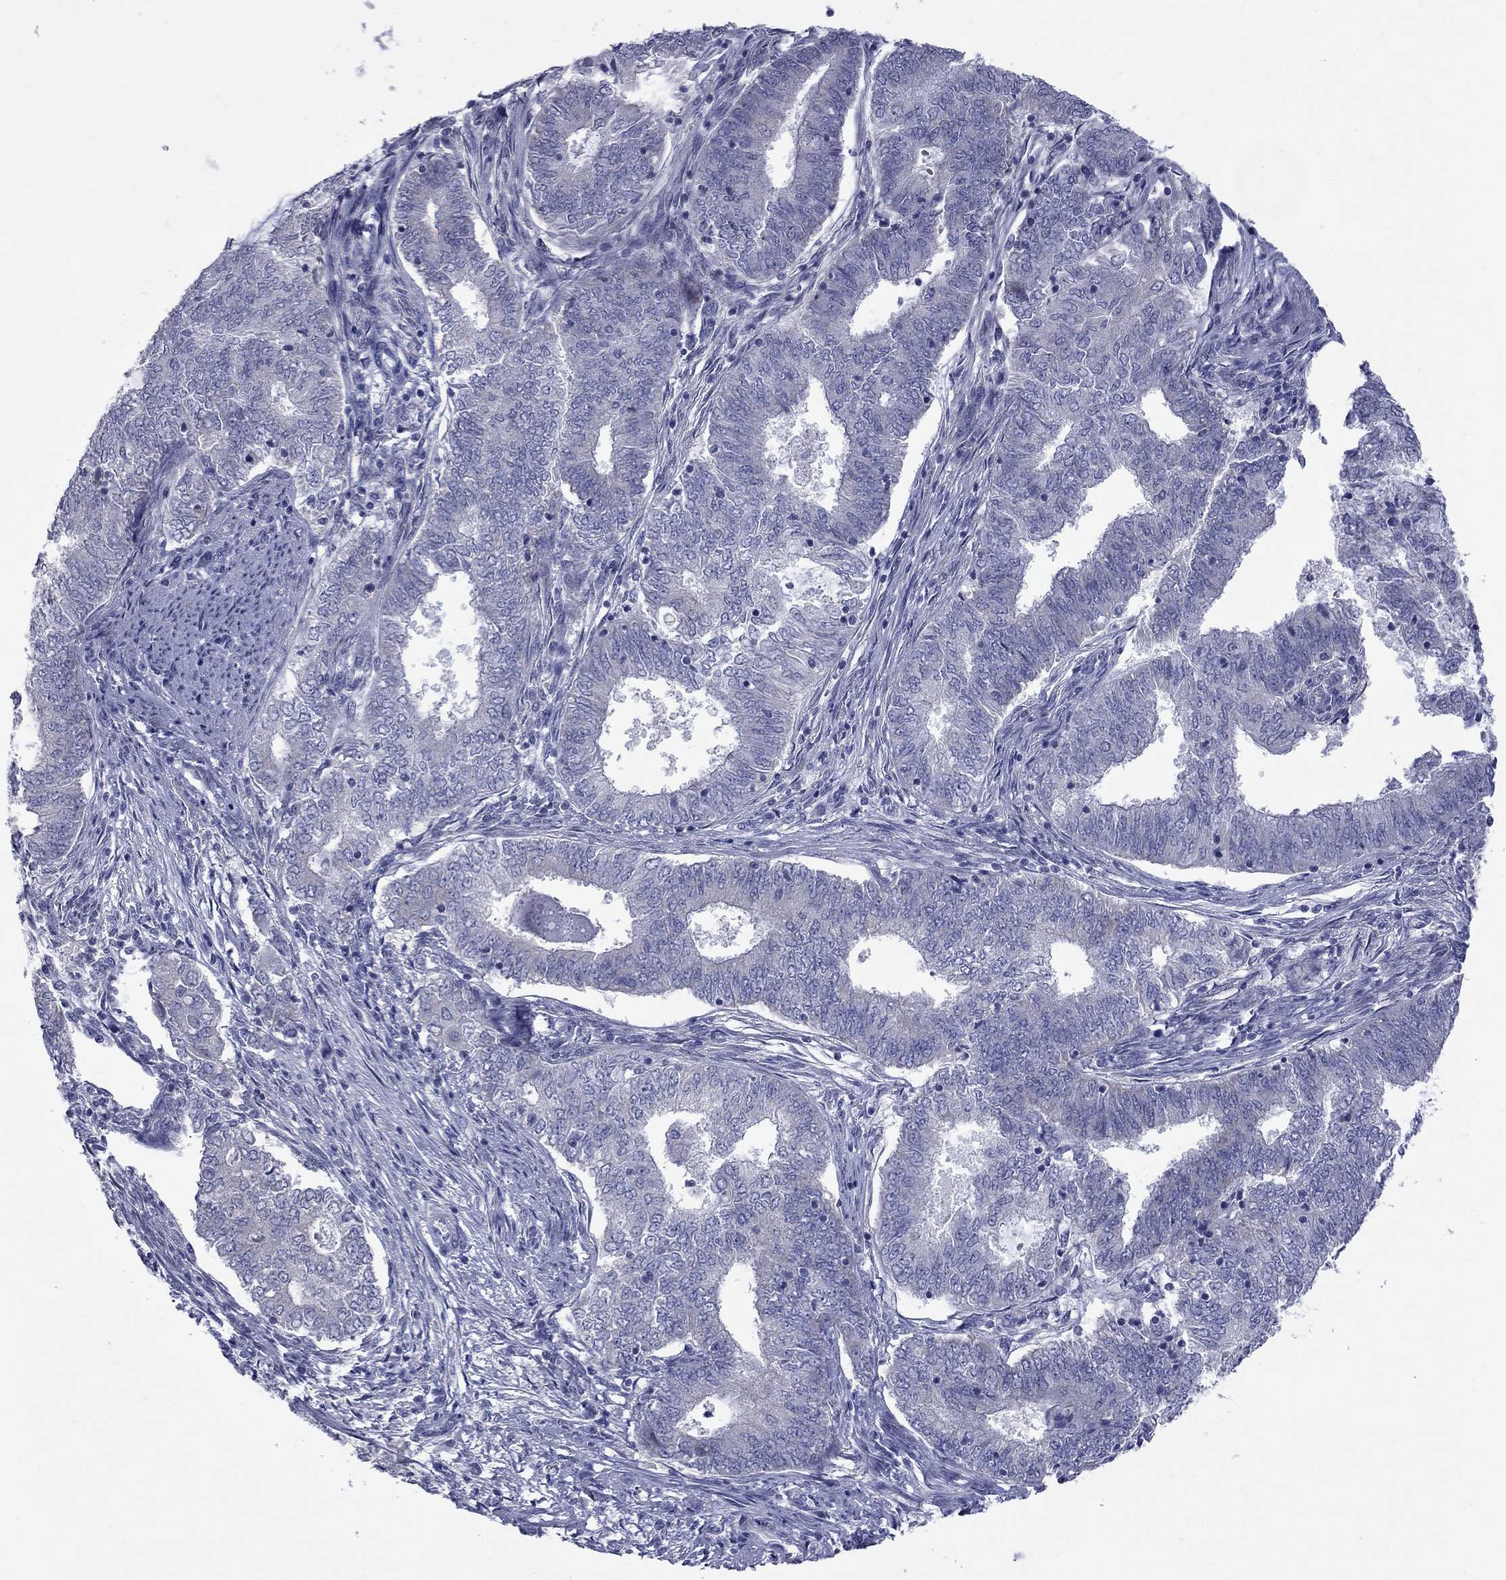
{"staining": {"intensity": "negative", "quantity": "none", "location": "none"}, "tissue": "endometrial cancer", "cell_type": "Tumor cells", "image_type": "cancer", "snomed": [{"axis": "morphology", "description": "Adenocarcinoma, NOS"}, {"axis": "topography", "description": "Endometrium"}], "caption": "The immunohistochemistry micrograph has no significant expression in tumor cells of endometrial cancer tissue.", "gene": "ABCB4", "patient": {"sex": "female", "age": 62}}